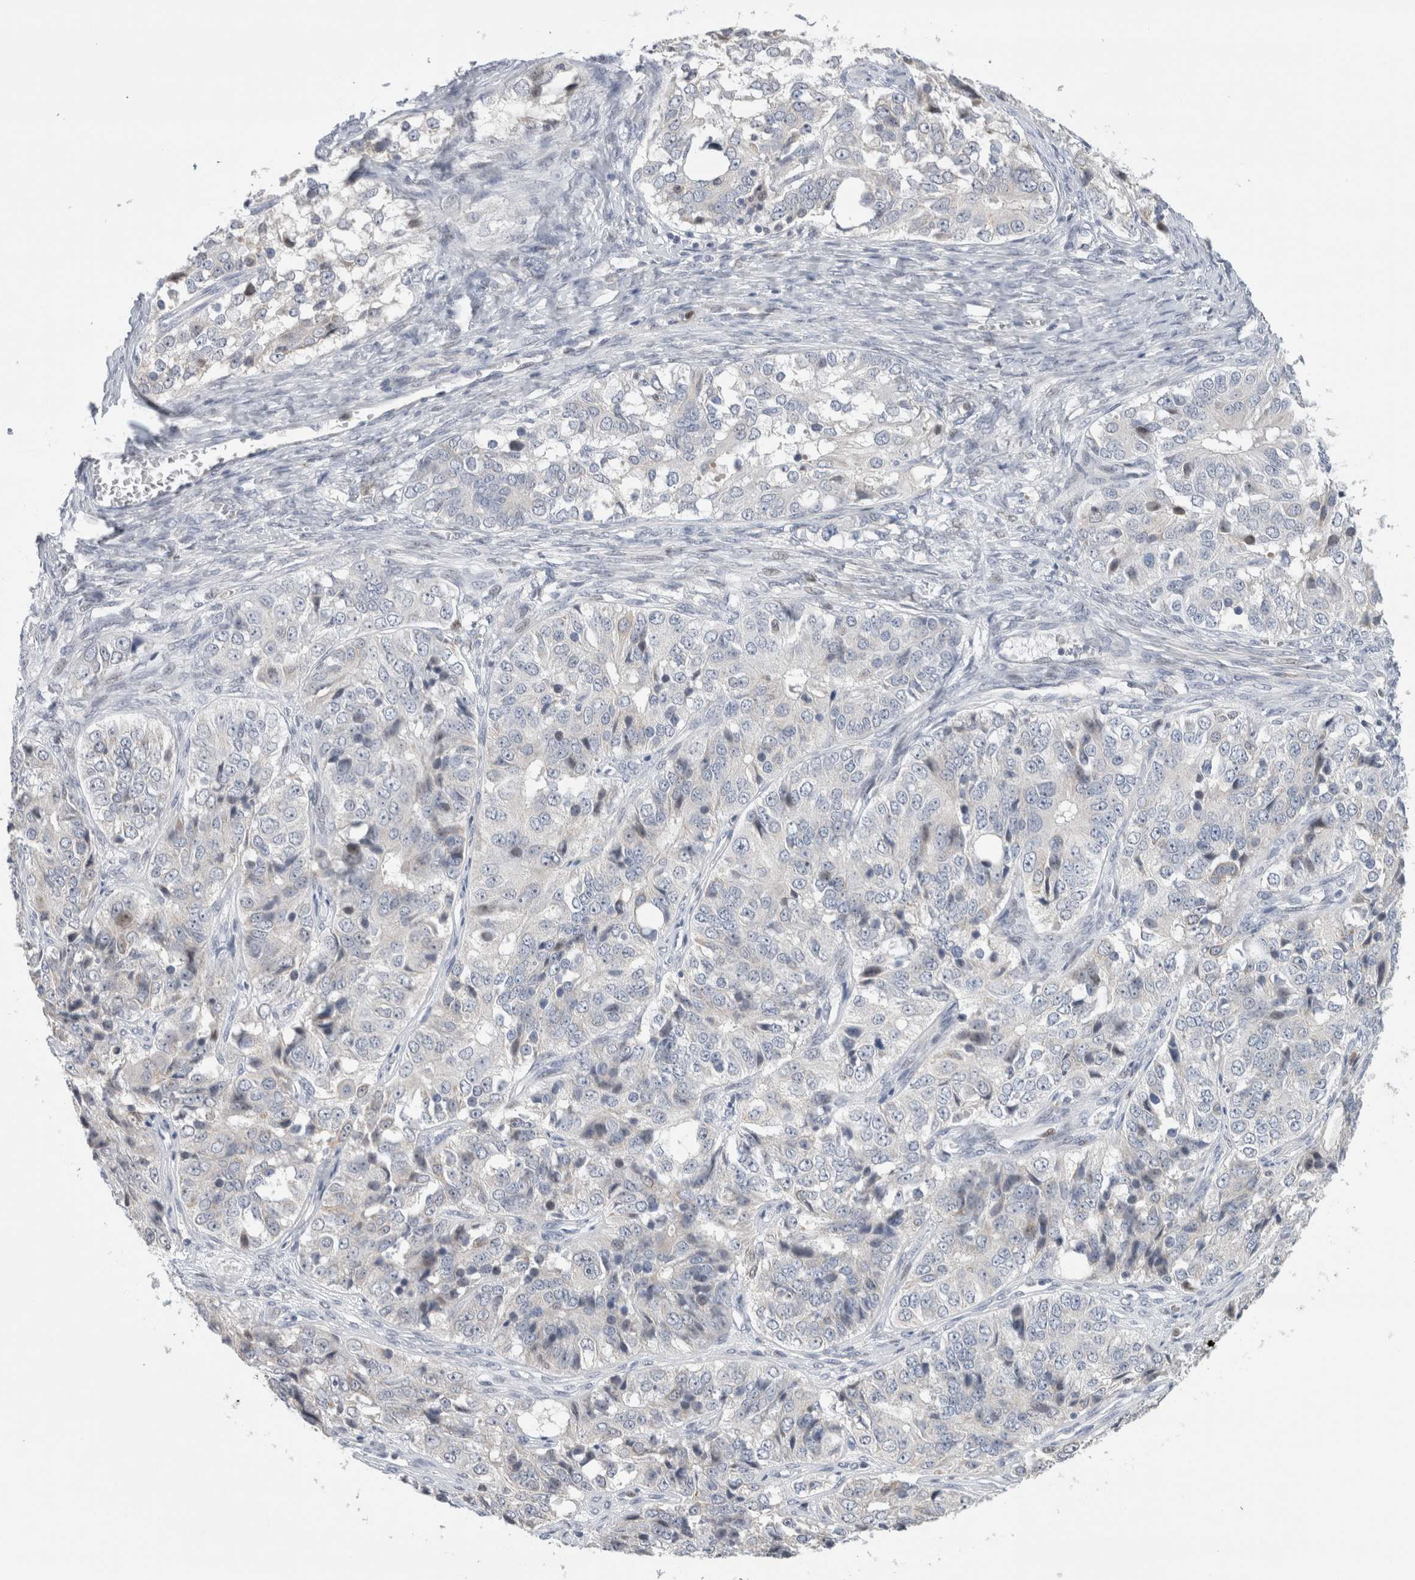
{"staining": {"intensity": "negative", "quantity": "none", "location": "none"}, "tissue": "ovarian cancer", "cell_type": "Tumor cells", "image_type": "cancer", "snomed": [{"axis": "morphology", "description": "Carcinoma, endometroid"}, {"axis": "topography", "description": "Ovary"}], "caption": "Ovarian cancer stained for a protein using immunohistochemistry reveals no expression tumor cells.", "gene": "AGMAT", "patient": {"sex": "female", "age": 51}}